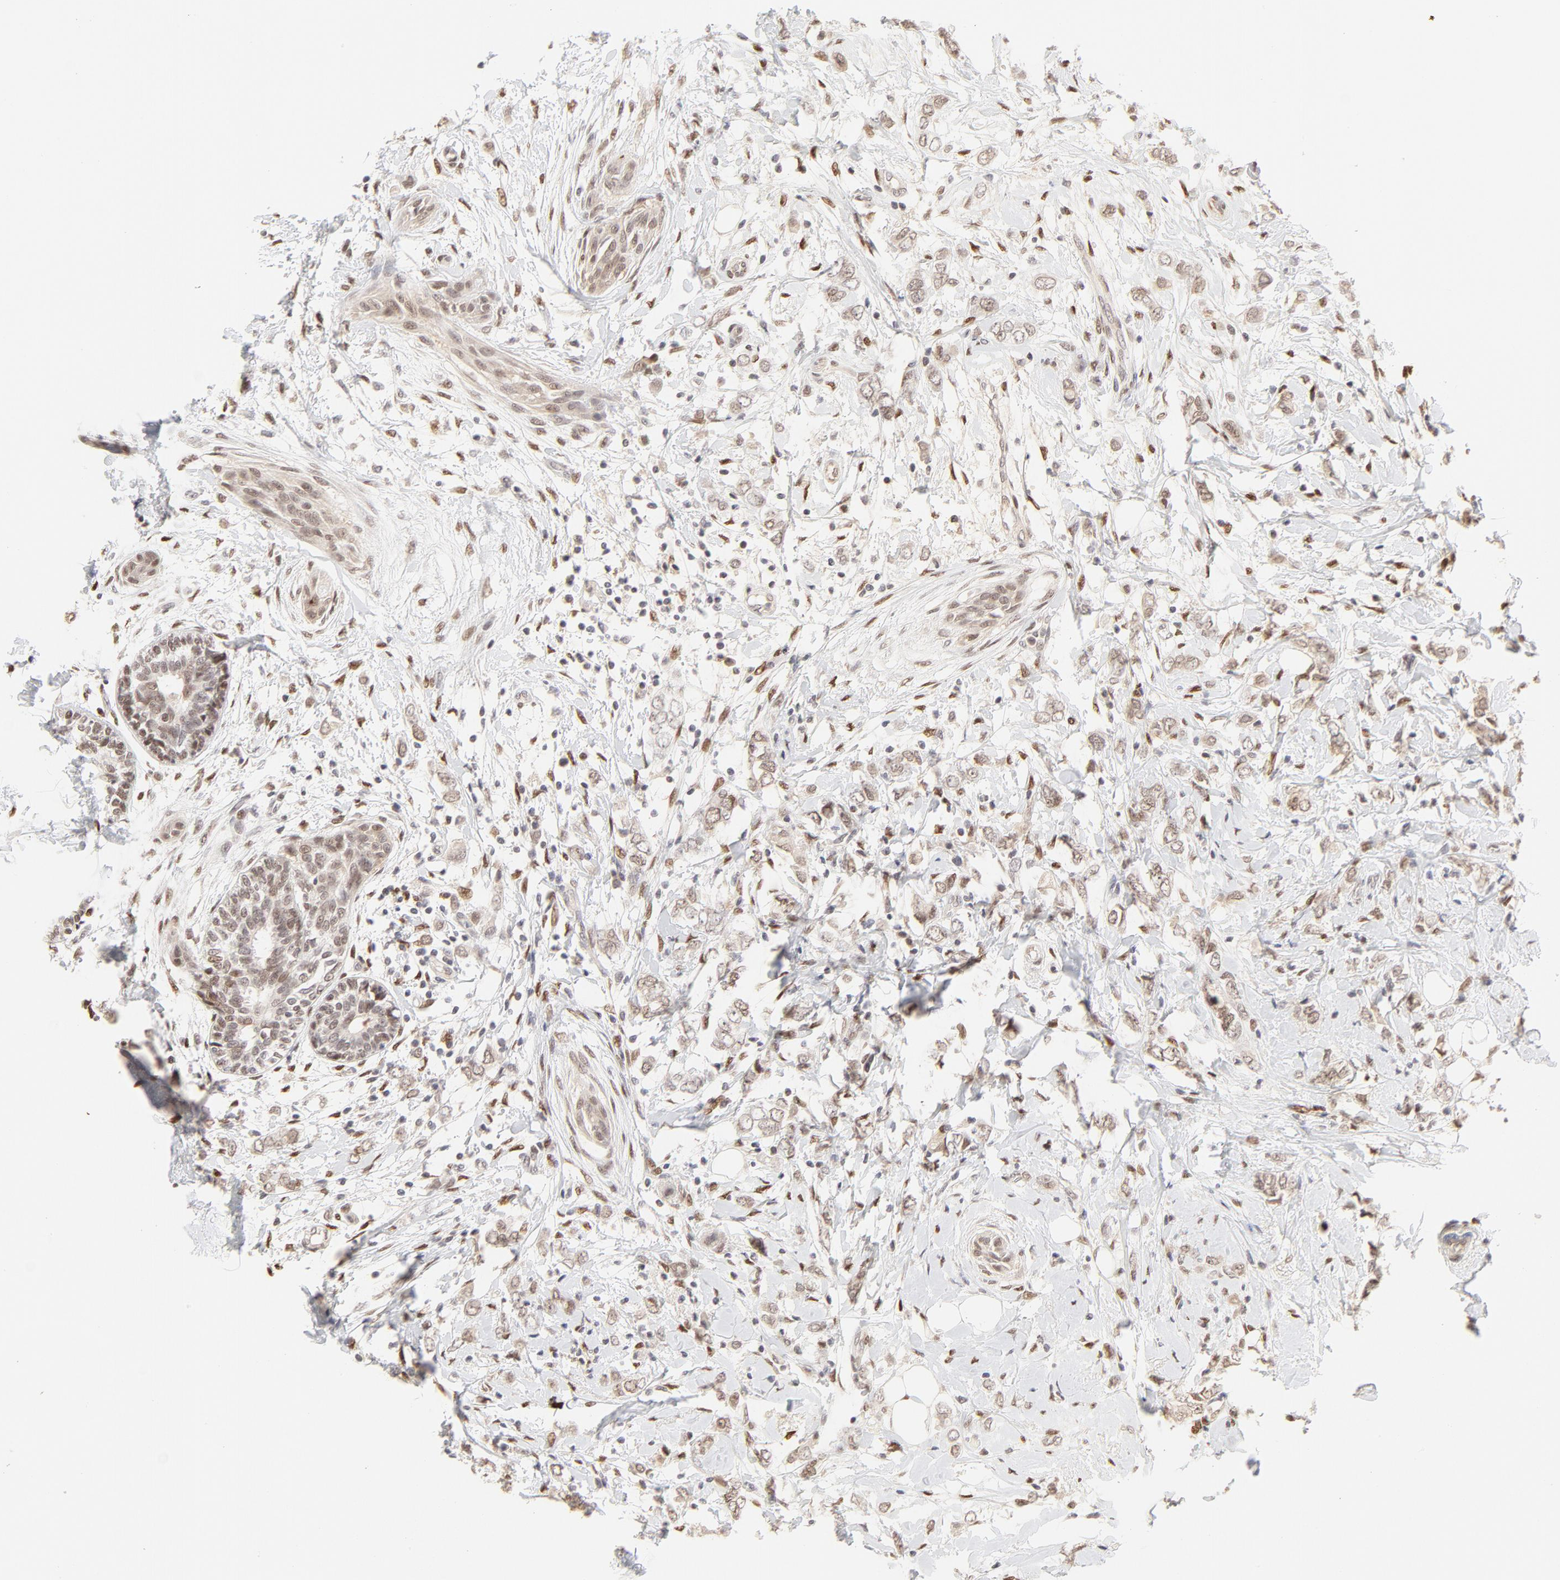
{"staining": {"intensity": "weak", "quantity": "25%-75%", "location": "nuclear"}, "tissue": "breast cancer", "cell_type": "Tumor cells", "image_type": "cancer", "snomed": [{"axis": "morphology", "description": "Normal tissue, NOS"}, {"axis": "morphology", "description": "Lobular carcinoma"}, {"axis": "topography", "description": "Breast"}], "caption": "IHC (DAB) staining of human breast cancer (lobular carcinoma) demonstrates weak nuclear protein positivity in about 25%-75% of tumor cells. (Stains: DAB in brown, nuclei in blue, Microscopy: brightfield microscopy at high magnification).", "gene": "PBX3", "patient": {"sex": "female", "age": 47}}